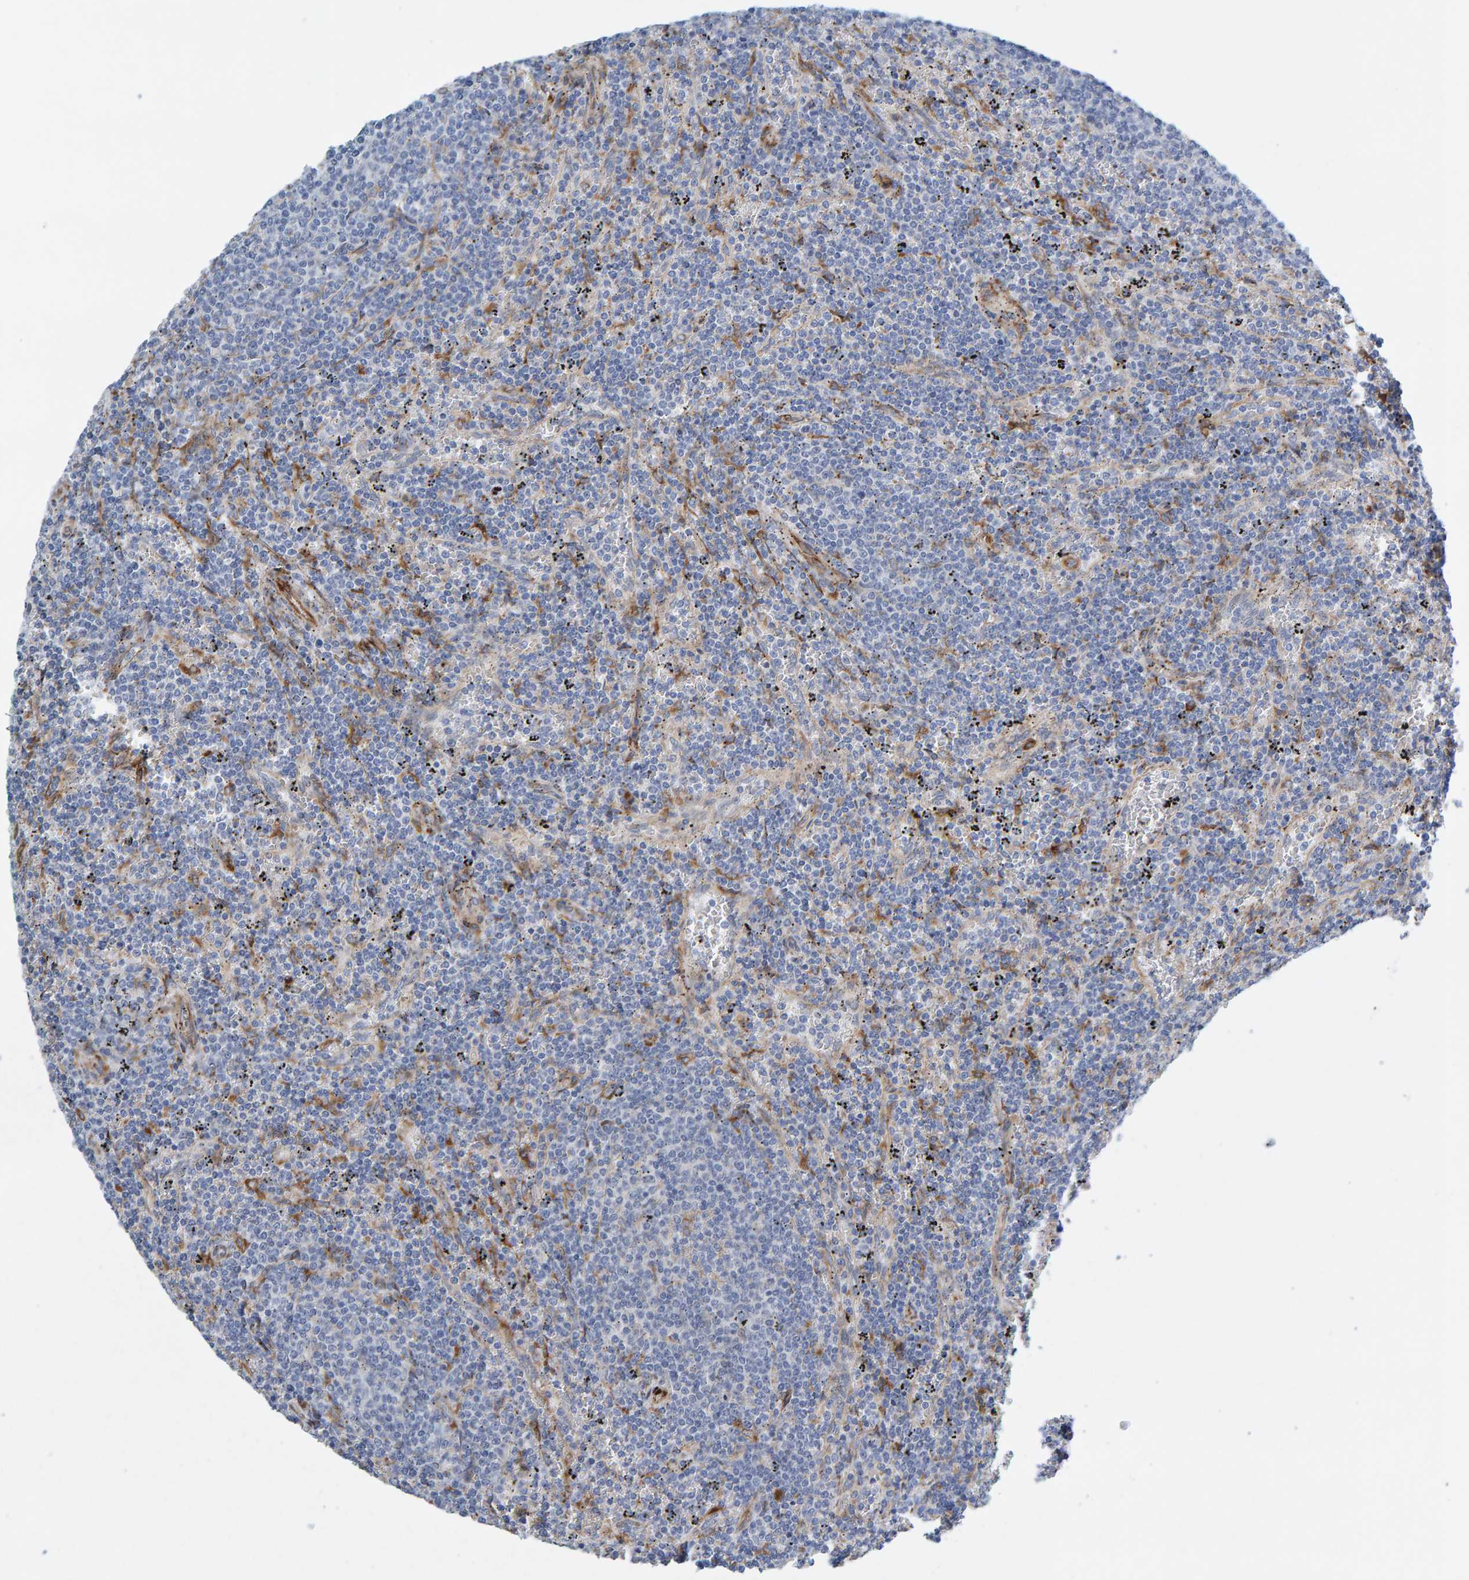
{"staining": {"intensity": "negative", "quantity": "none", "location": "none"}, "tissue": "lymphoma", "cell_type": "Tumor cells", "image_type": "cancer", "snomed": [{"axis": "morphology", "description": "Malignant lymphoma, non-Hodgkin's type, Low grade"}, {"axis": "topography", "description": "Spleen"}], "caption": "Immunohistochemical staining of lymphoma displays no significant expression in tumor cells.", "gene": "MMP16", "patient": {"sex": "female", "age": 50}}